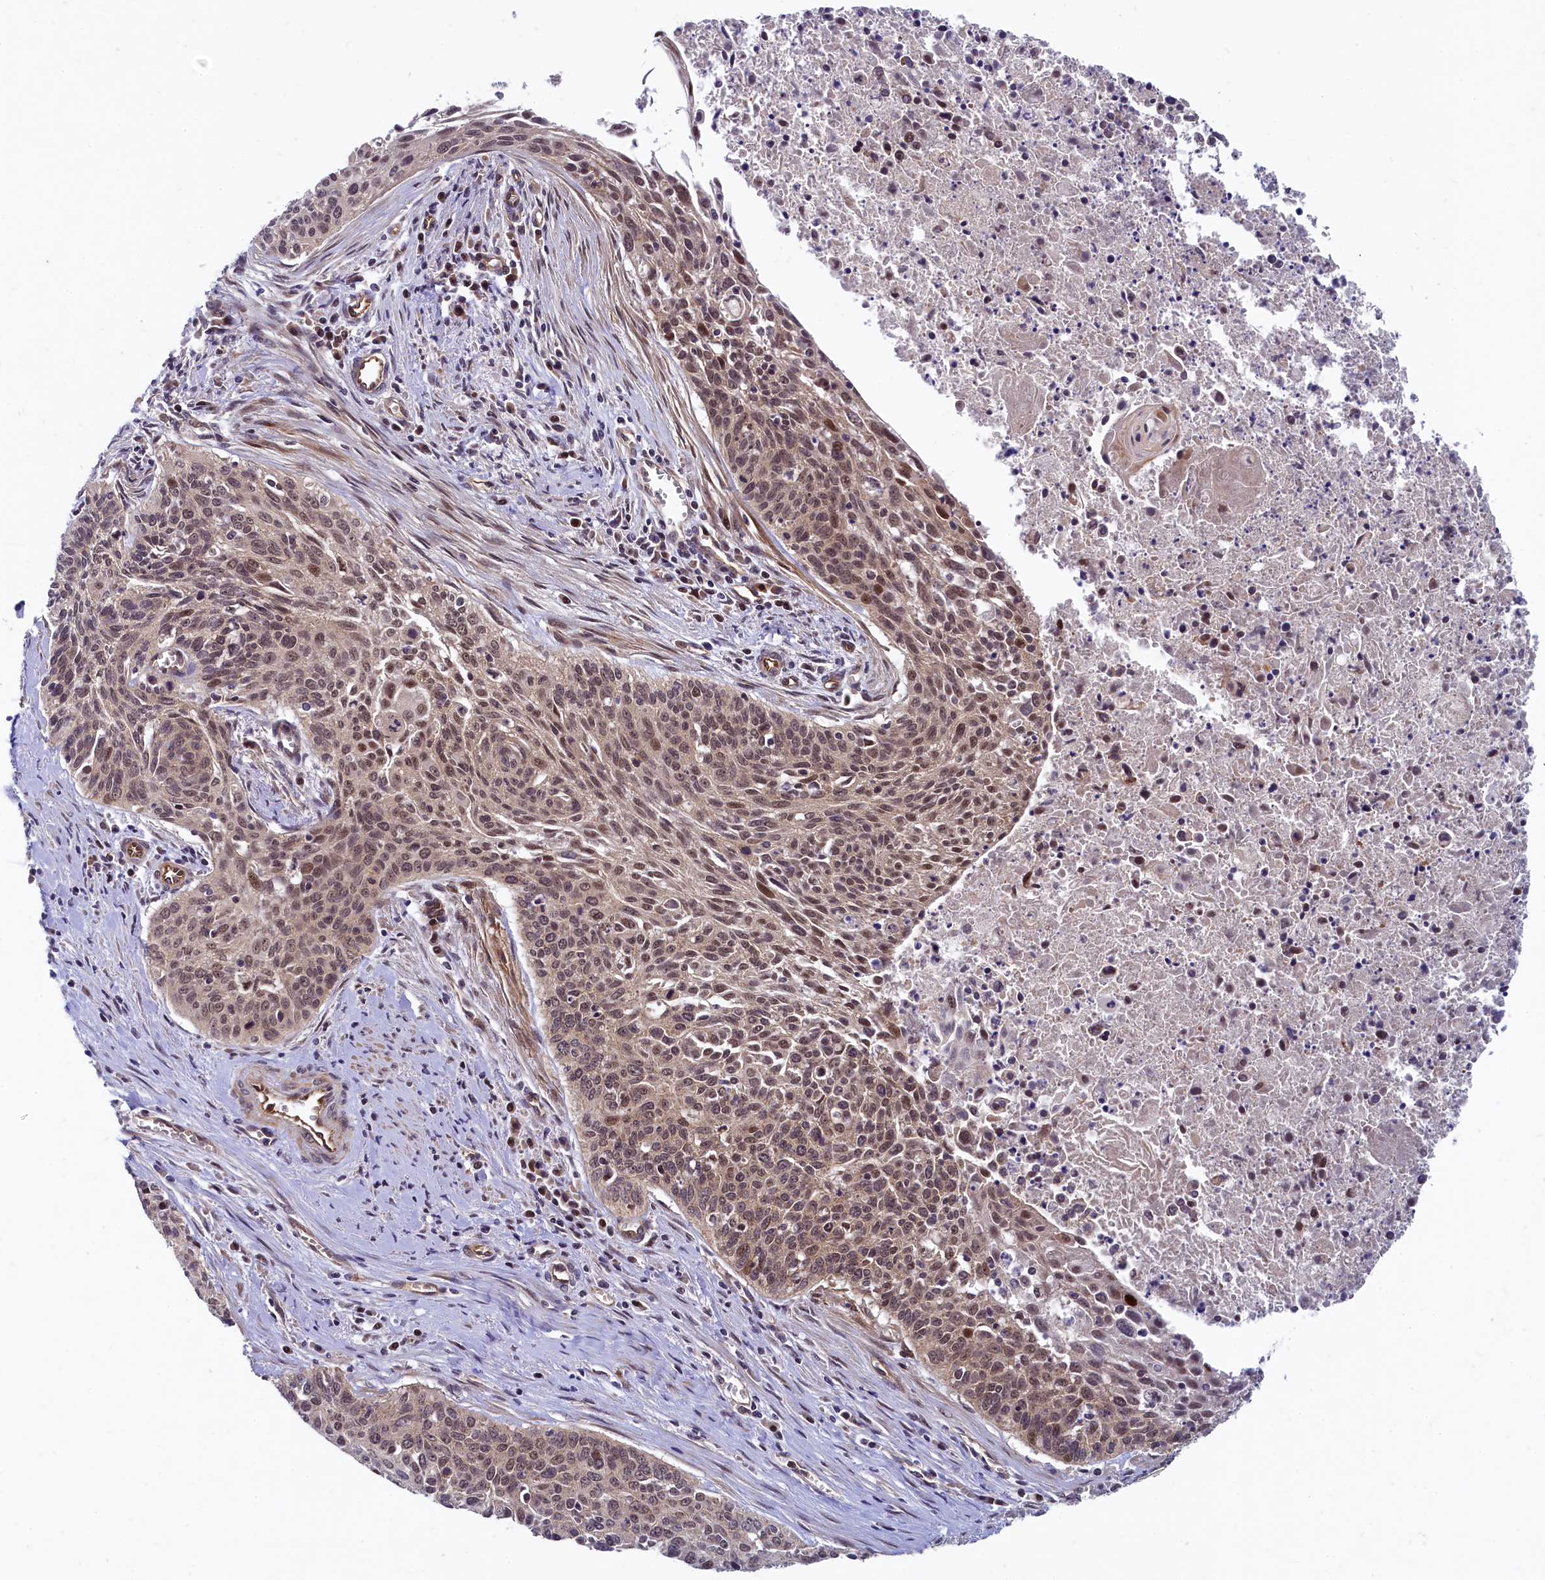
{"staining": {"intensity": "weak", "quantity": "25%-75%", "location": "nuclear"}, "tissue": "cervical cancer", "cell_type": "Tumor cells", "image_type": "cancer", "snomed": [{"axis": "morphology", "description": "Squamous cell carcinoma, NOS"}, {"axis": "topography", "description": "Cervix"}], "caption": "Immunohistochemistry (IHC) image of human cervical cancer (squamous cell carcinoma) stained for a protein (brown), which reveals low levels of weak nuclear positivity in approximately 25%-75% of tumor cells.", "gene": "ARL14EP", "patient": {"sex": "female", "age": 55}}